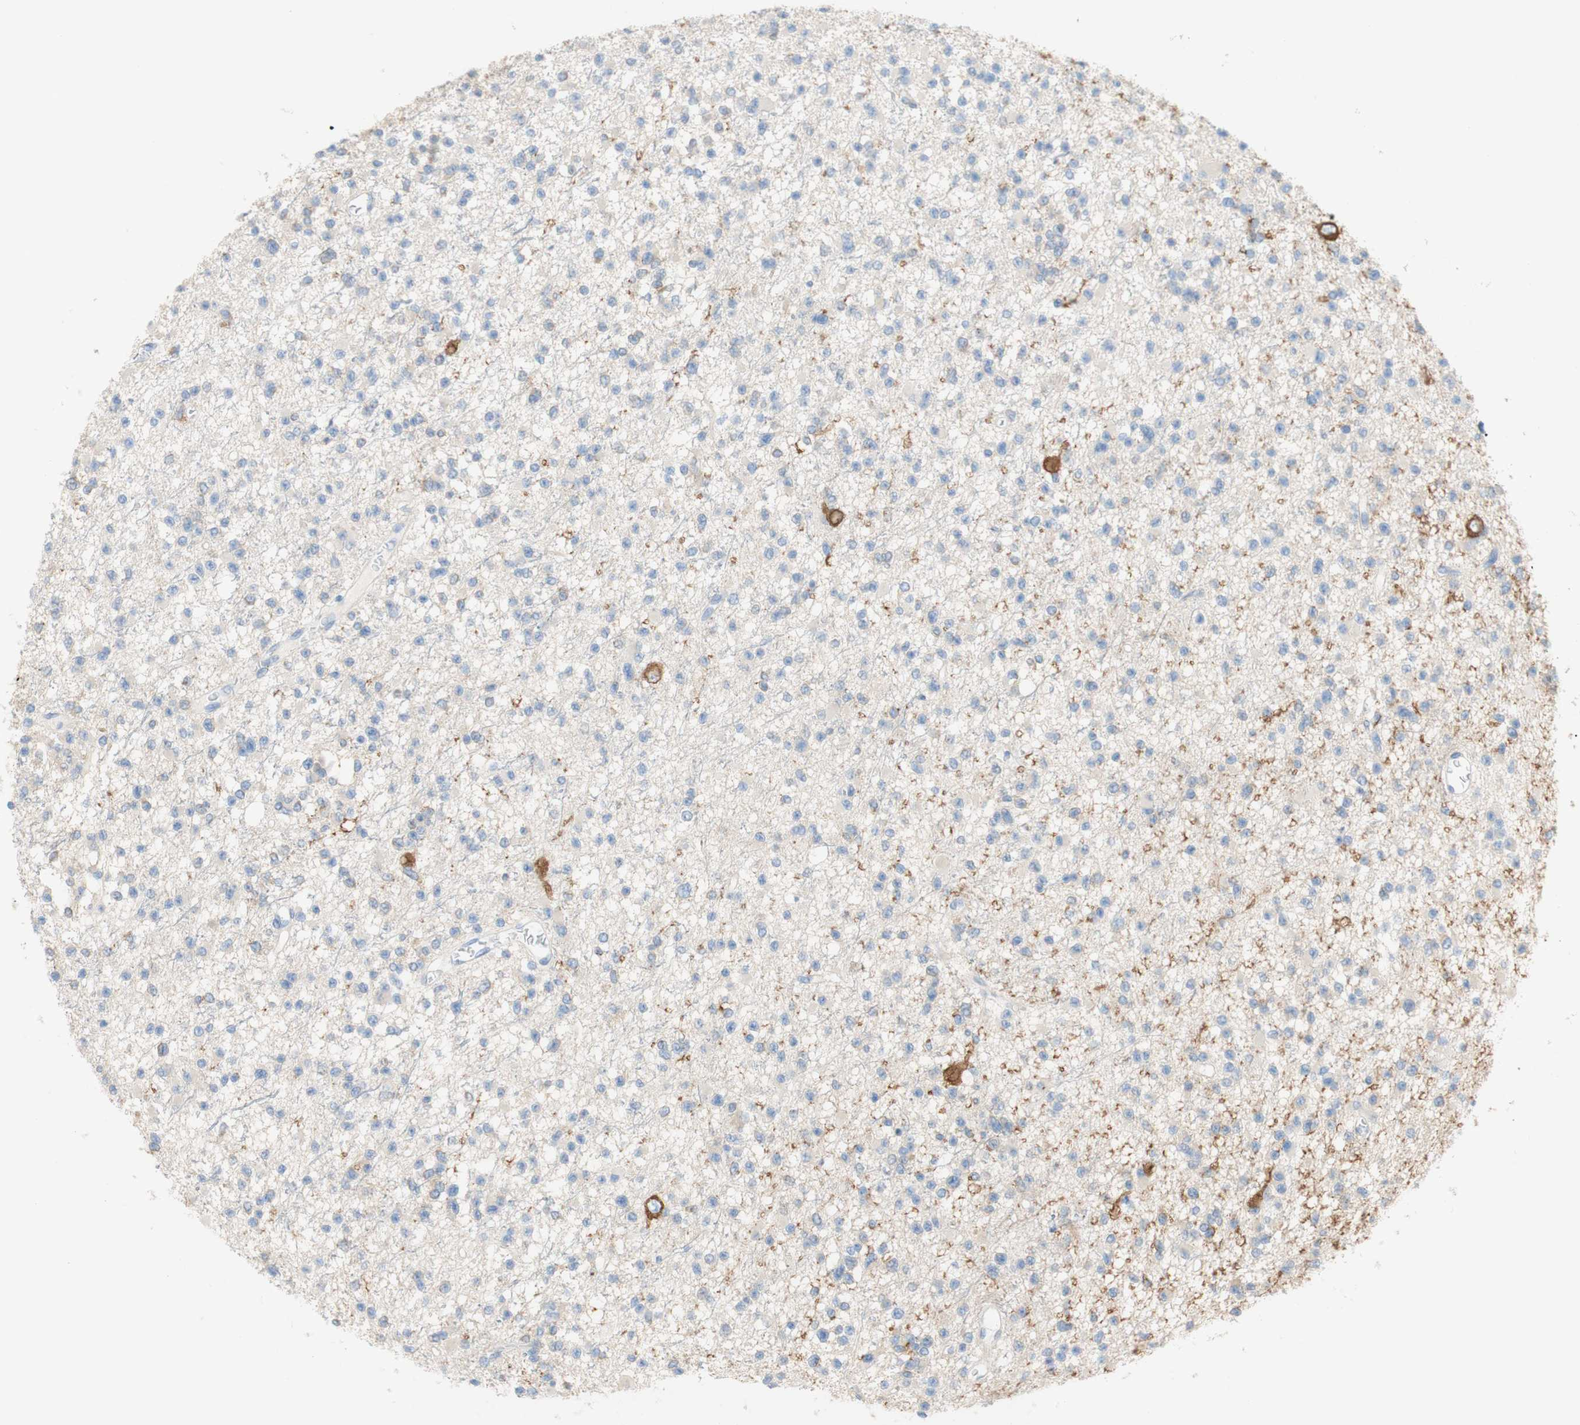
{"staining": {"intensity": "negative", "quantity": "none", "location": "none"}, "tissue": "glioma", "cell_type": "Tumor cells", "image_type": "cancer", "snomed": [{"axis": "morphology", "description": "Glioma, malignant, Low grade"}, {"axis": "topography", "description": "Brain"}], "caption": "The IHC micrograph has no significant positivity in tumor cells of malignant glioma (low-grade) tissue.", "gene": "ATP2B1", "patient": {"sex": "female", "age": 22}}